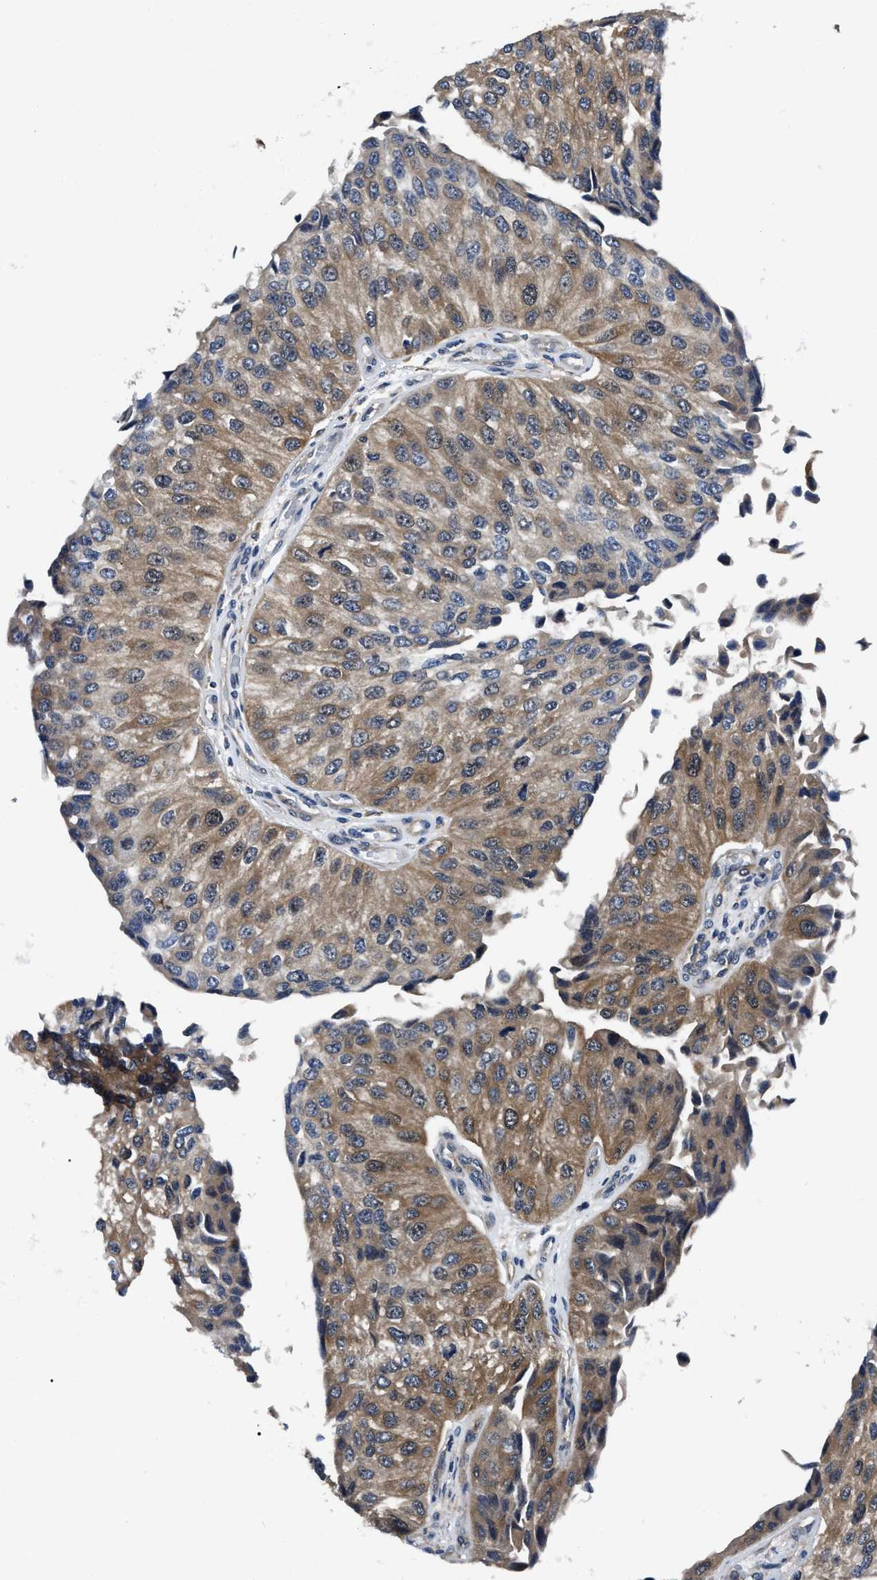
{"staining": {"intensity": "moderate", "quantity": "25%-75%", "location": "cytoplasmic/membranous"}, "tissue": "urothelial cancer", "cell_type": "Tumor cells", "image_type": "cancer", "snomed": [{"axis": "morphology", "description": "Urothelial carcinoma, High grade"}, {"axis": "topography", "description": "Kidney"}, {"axis": "topography", "description": "Urinary bladder"}], "caption": "Moderate cytoplasmic/membranous expression is seen in about 25%-75% of tumor cells in high-grade urothelial carcinoma. (Brightfield microscopy of DAB IHC at high magnification).", "gene": "GET4", "patient": {"sex": "male", "age": 77}}